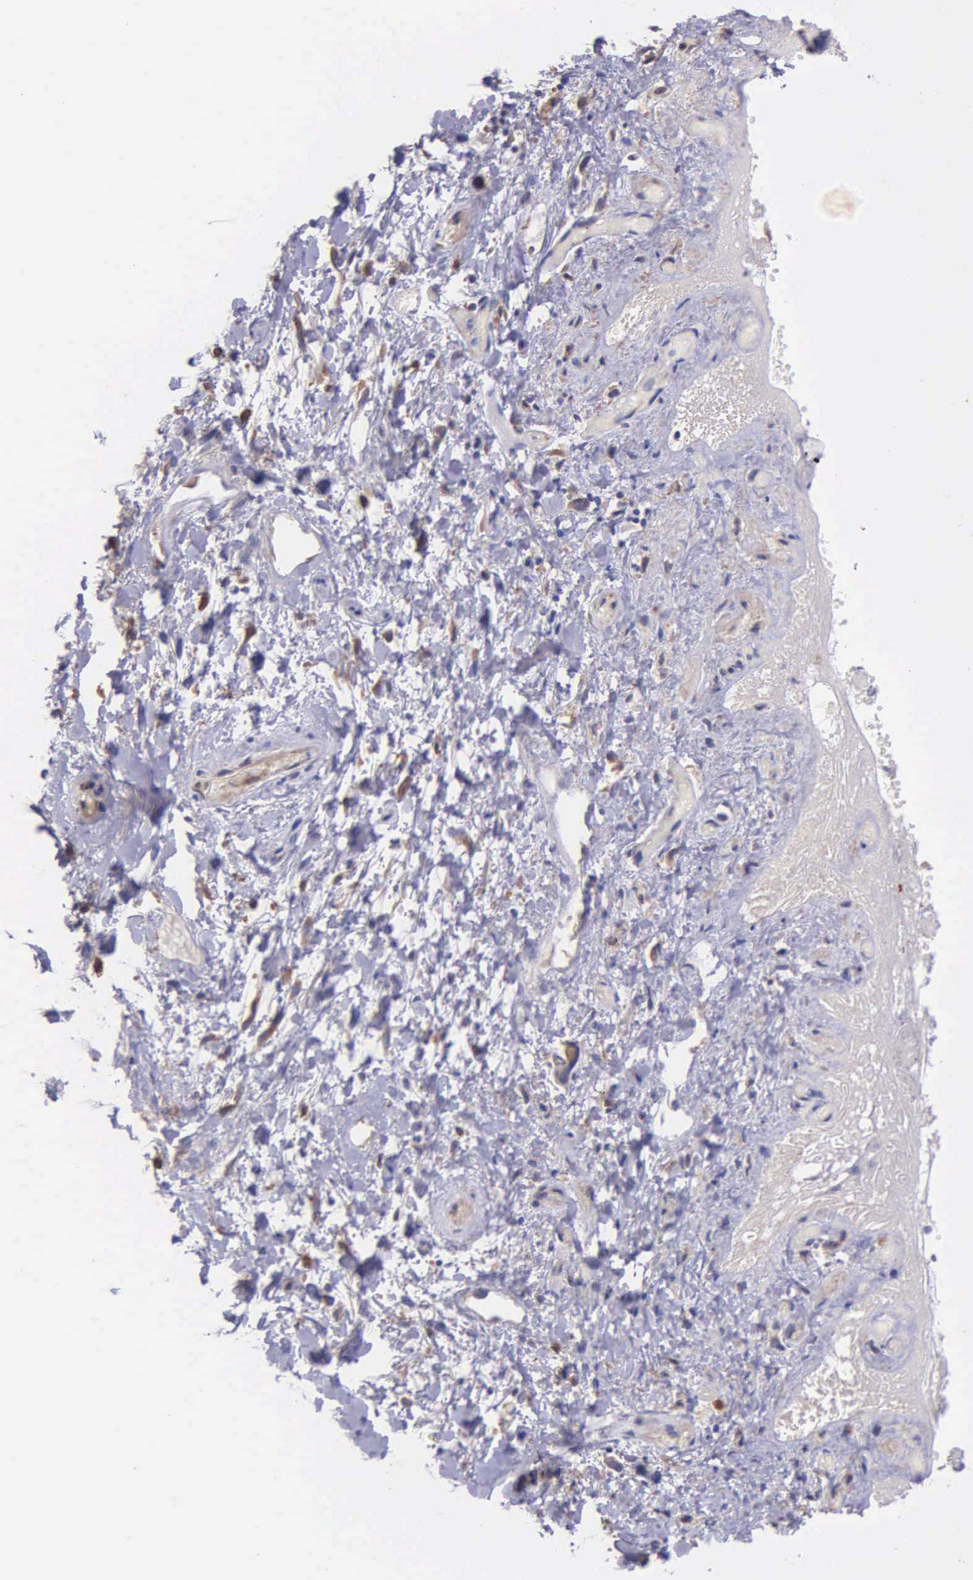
{"staining": {"intensity": "negative", "quantity": "none", "location": "none"}, "tissue": "skin", "cell_type": "Epidermal cells", "image_type": "normal", "snomed": [{"axis": "morphology", "description": "Normal tissue, NOS"}, {"axis": "topography", "description": "Anal"}], "caption": "Immunohistochemical staining of unremarkable skin exhibits no significant positivity in epidermal cells.", "gene": "ZC3H12B", "patient": {"sex": "male", "age": 78}}